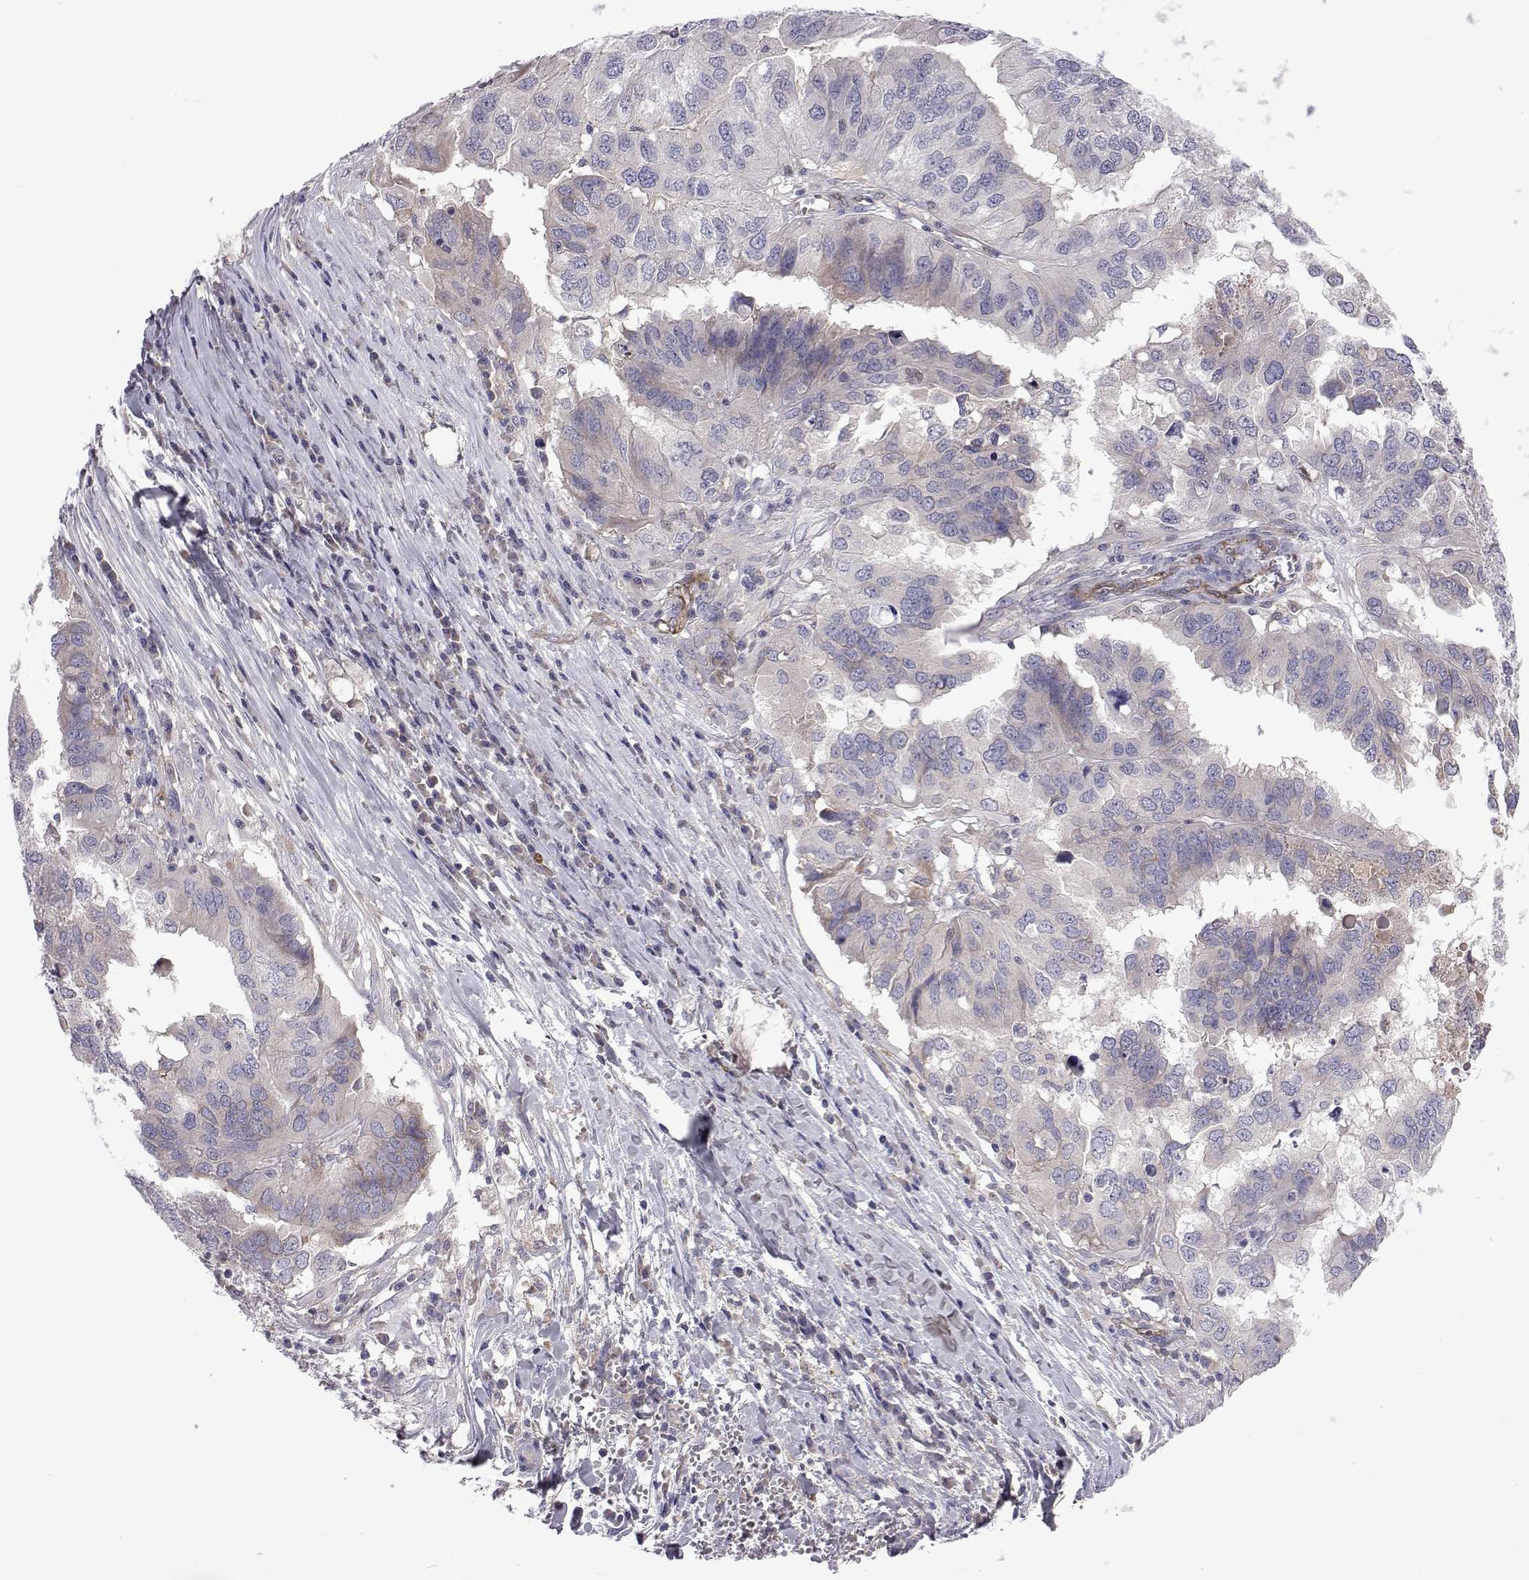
{"staining": {"intensity": "negative", "quantity": "none", "location": "none"}, "tissue": "ovarian cancer", "cell_type": "Tumor cells", "image_type": "cancer", "snomed": [{"axis": "morphology", "description": "Cystadenocarcinoma, serous, NOS"}, {"axis": "topography", "description": "Ovary"}], "caption": "High power microscopy histopathology image of an immunohistochemistry (IHC) photomicrograph of serous cystadenocarcinoma (ovarian), revealing no significant positivity in tumor cells.", "gene": "TCF15", "patient": {"sex": "female", "age": 79}}